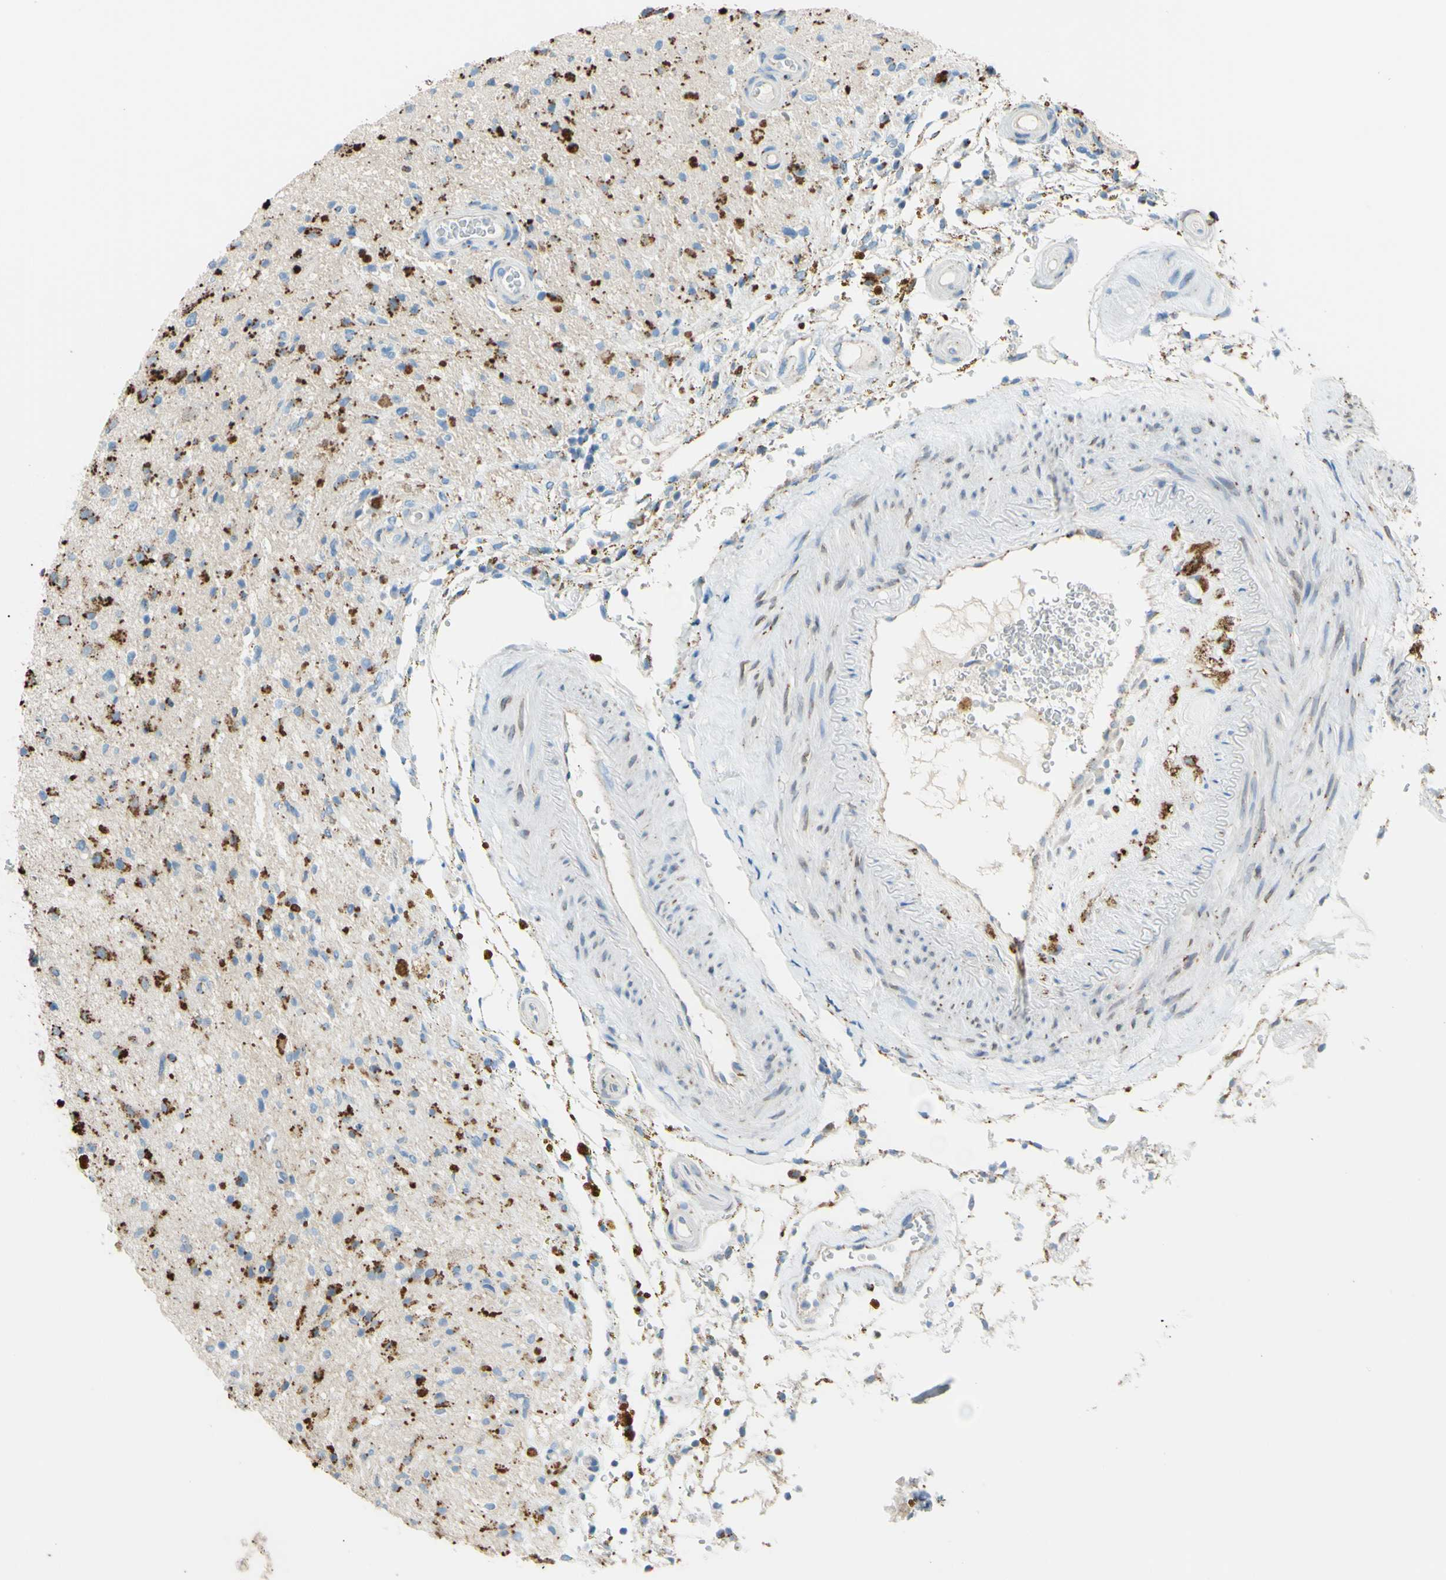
{"staining": {"intensity": "strong", "quantity": ">75%", "location": "cytoplasmic/membranous"}, "tissue": "glioma", "cell_type": "Tumor cells", "image_type": "cancer", "snomed": [{"axis": "morphology", "description": "Glioma, malignant, High grade"}, {"axis": "topography", "description": "Brain"}], "caption": "Immunohistochemical staining of human glioma reveals strong cytoplasmic/membranous protein expression in approximately >75% of tumor cells.", "gene": "CTSD", "patient": {"sex": "male", "age": 33}}